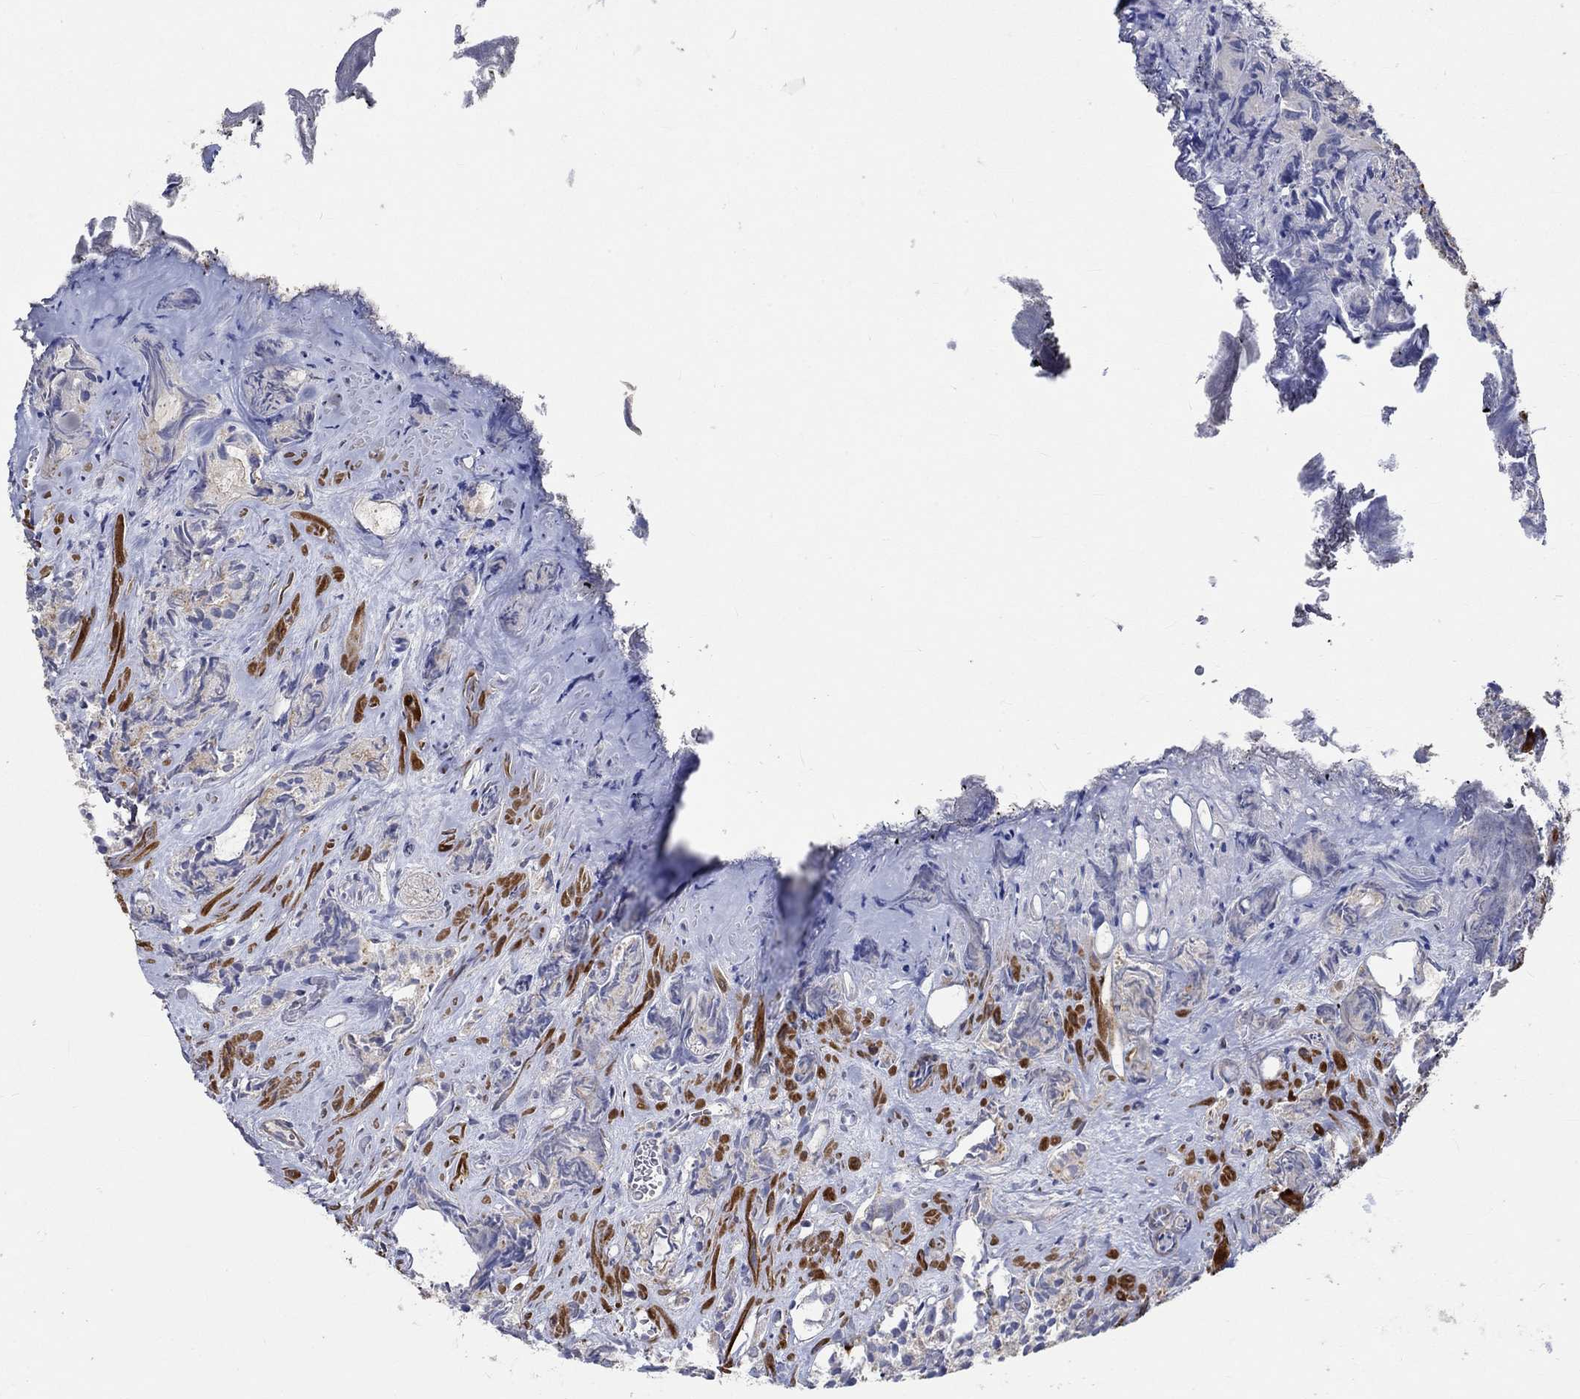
{"staining": {"intensity": "negative", "quantity": "none", "location": "none"}, "tissue": "prostate cancer", "cell_type": "Tumor cells", "image_type": "cancer", "snomed": [{"axis": "morphology", "description": "Adenocarcinoma, High grade"}, {"axis": "topography", "description": "Prostate"}], "caption": "This is a image of IHC staining of prostate high-grade adenocarcinoma, which shows no expression in tumor cells.", "gene": "TNFAIP8L3", "patient": {"sex": "male", "age": 90}}